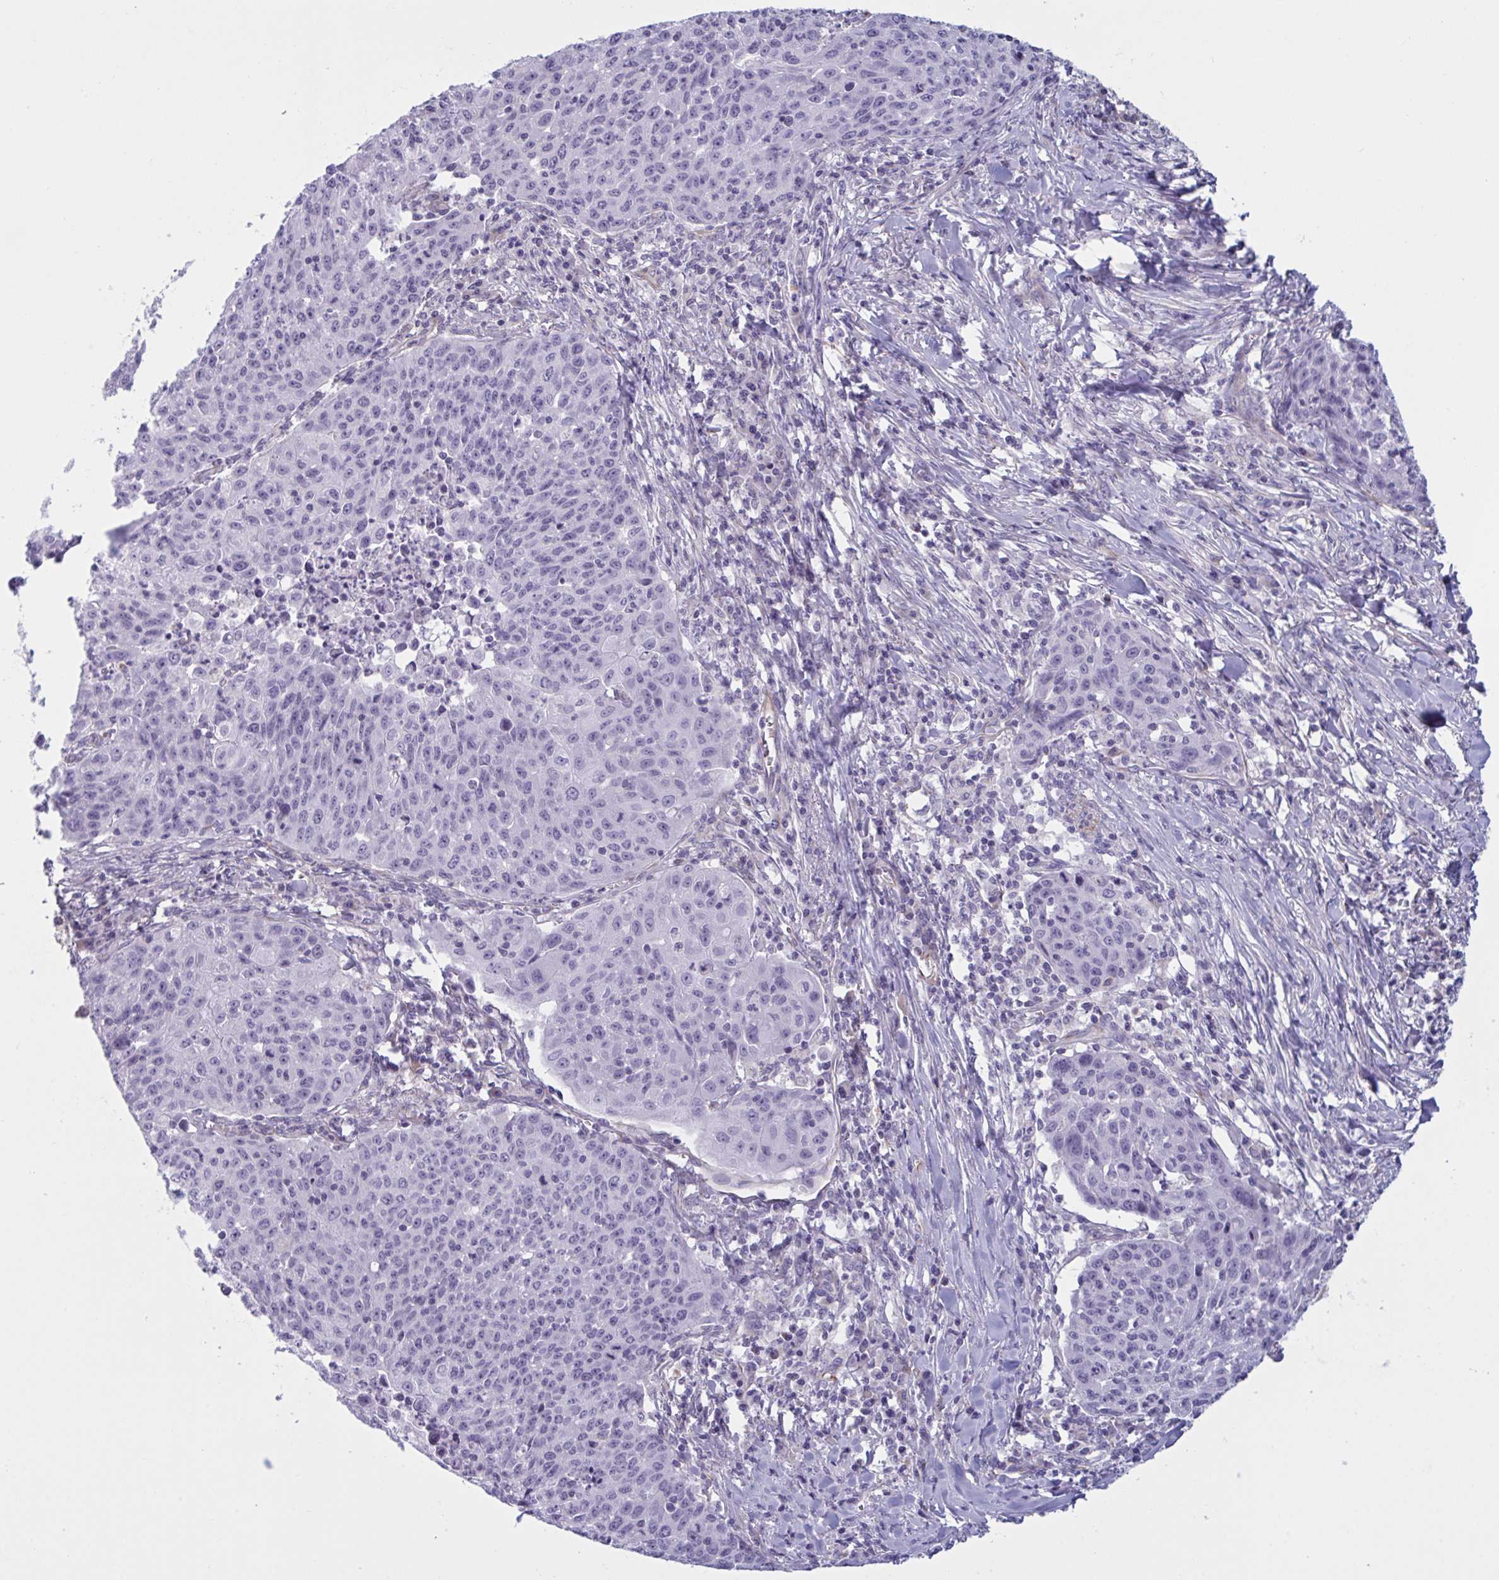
{"staining": {"intensity": "negative", "quantity": "none", "location": "none"}, "tissue": "lung cancer", "cell_type": "Tumor cells", "image_type": "cancer", "snomed": [{"axis": "morphology", "description": "Squamous cell carcinoma, NOS"}, {"axis": "morphology", "description": "Squamous cell carcinoma, metastatic, NOS"}, {"axis": "topography", "description": "Bronchus"}, {"axis": "topography", "description": "Lung"}], "caption": "An IHC photomicrograph of squamous cell carcinoma (lung) is shown. There is no staining in tumor cells of squamous cell carcinoma (lung).", "gene": "OR1L3", "patient": {"sex": "male", "age": 62}}